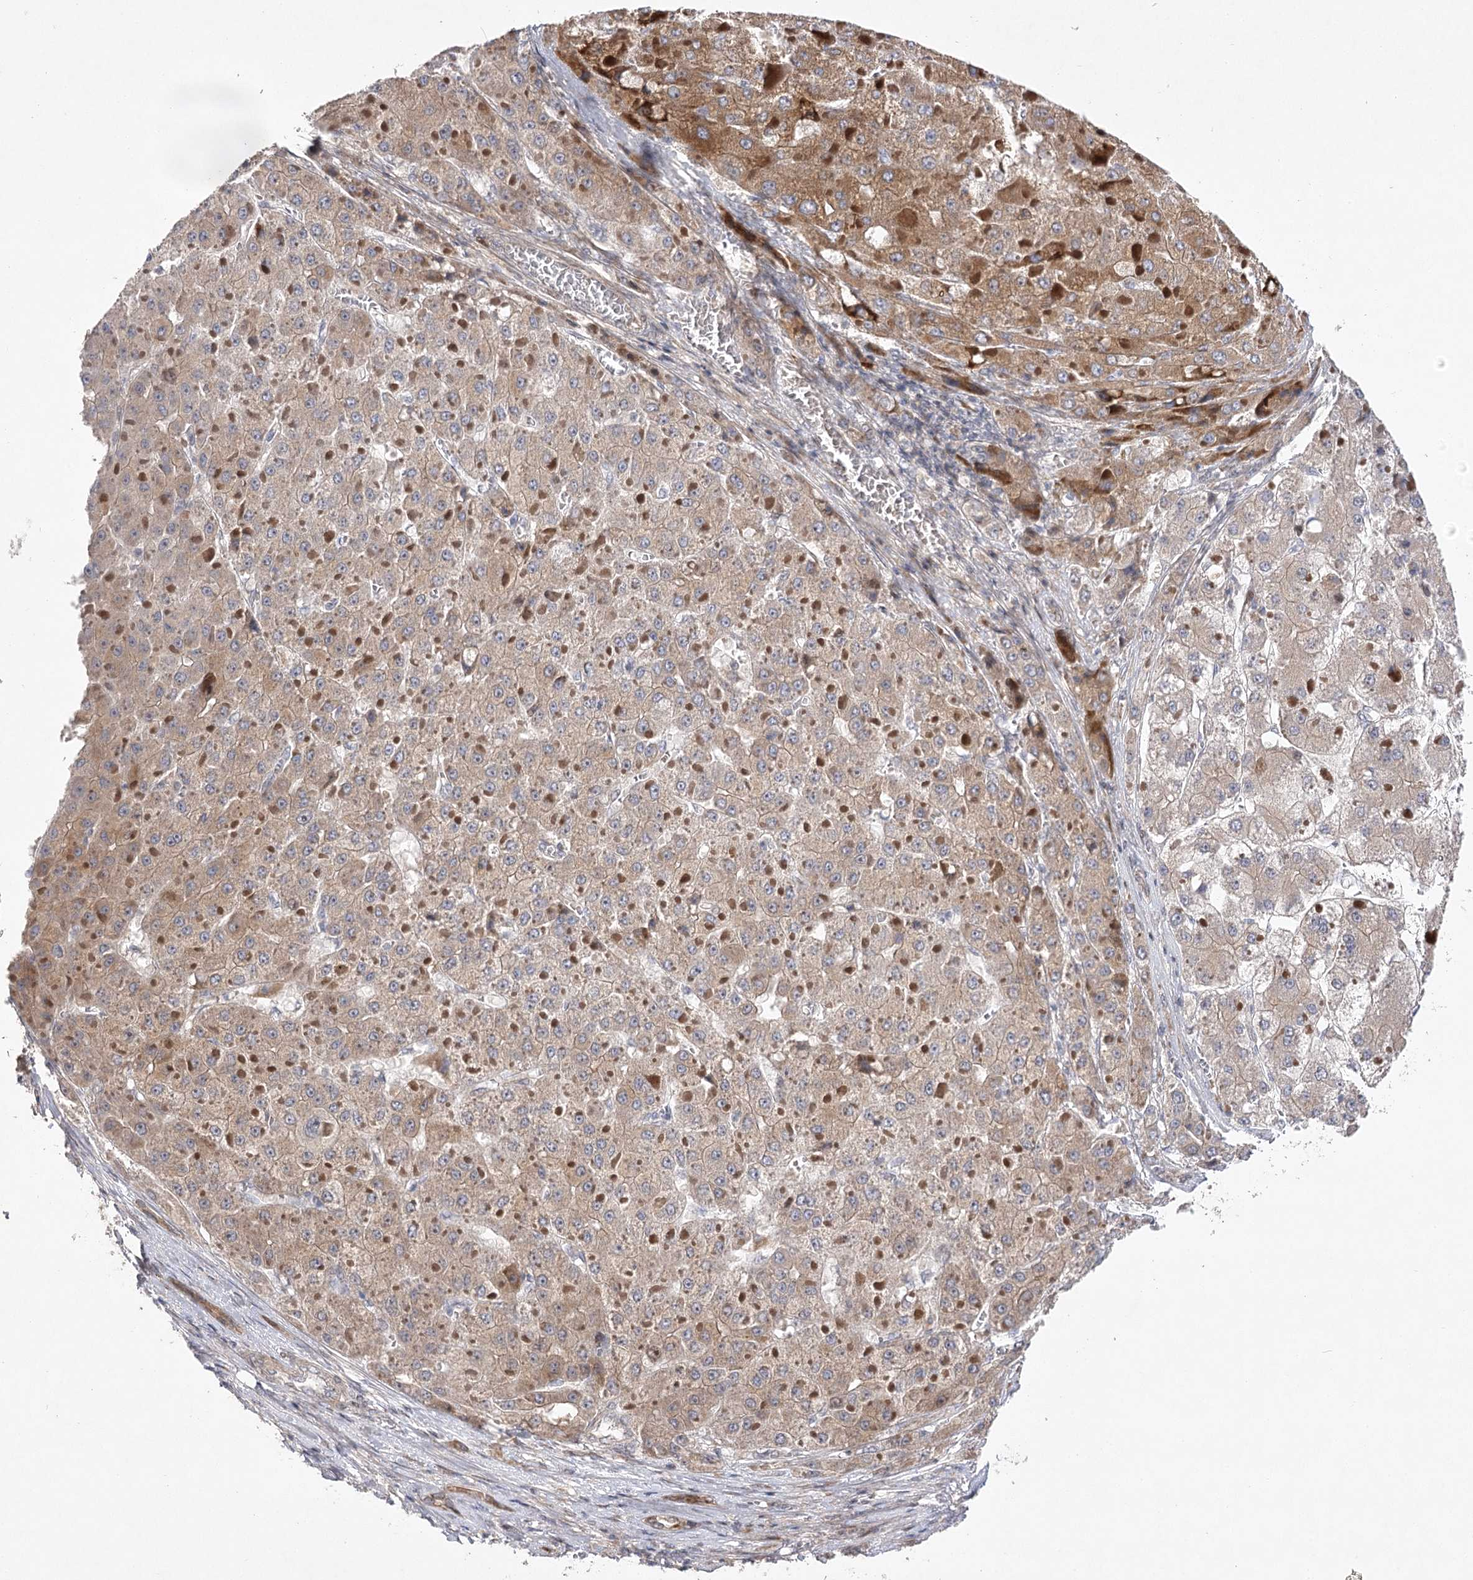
{"staining": {"intensity": "moderate", "quantity": "25%-75%", "location": "cytoplasmic/membranous"}, "tissue": "liver cancer", "cell_type": "Tumor cells", "image_type": "cancer", "snomed": [{"axis": "morphology", "description": "Carcinoma, Hepatocellular, NOS"}, {"axis": "topography", "description": "Liver"}], "caption": "Moderate cytoplasmic/membranous protein staining is appreciated in about 25%-75% of tumor cells in liver hepatocellular carcinoma. Nuclei are stained in blue.", "gene": "OBSL1", "patient": {"sex": "female", "age": 73}}